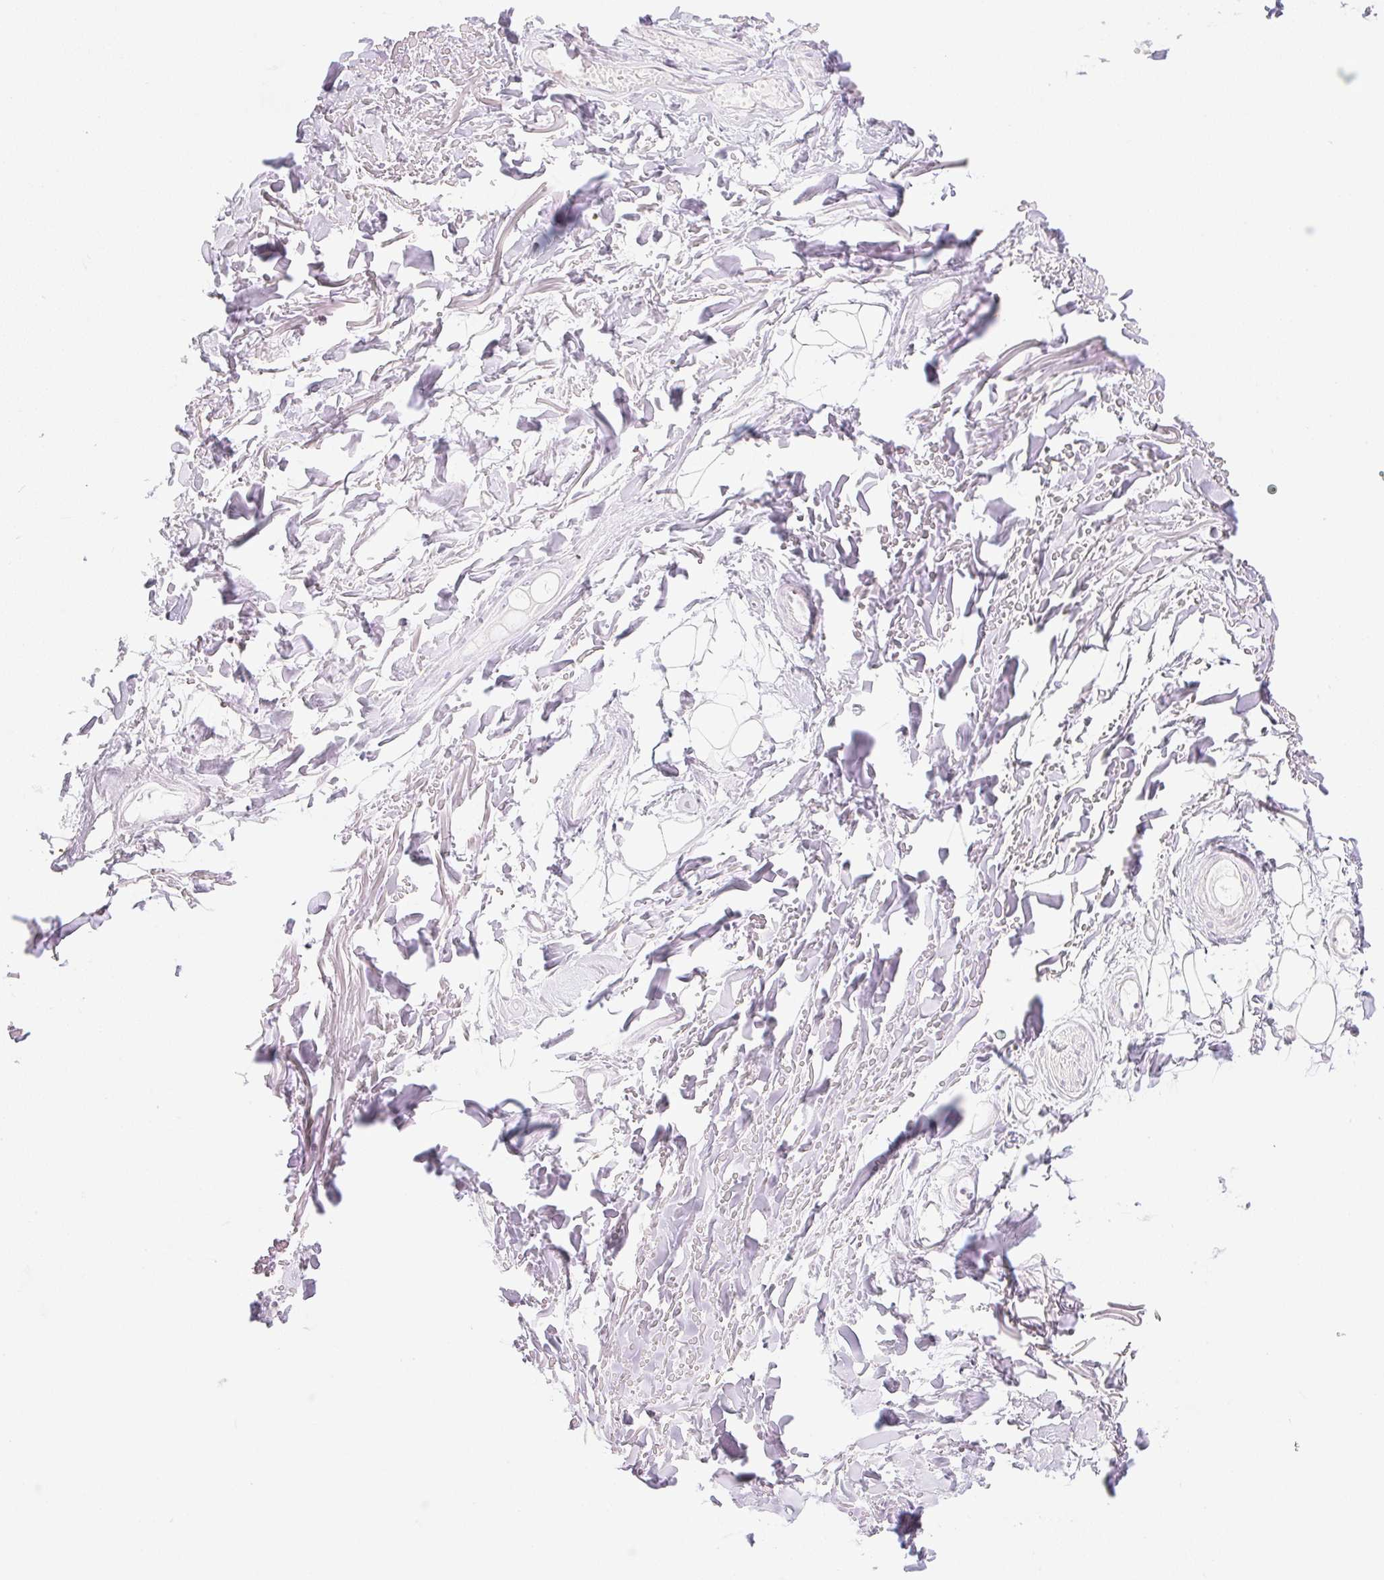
{"staining": {"intensity": "negative", "quantity": "none", "location": "none"}, "tissue": "adipose tissue", "cell_type": "Adipocytes", "image_type": "normal", "snomed": [{"axis": "morphology", "description": "Normal tissue, NOS"}, {"axis": "topography", "description": "Cartilage tissue"}], "caption": "A high-resolution photomicrograph shows immunohistochemistry staining of benign adipose tissue, which shows no significant positivity in adipocytes. Brightfield microscopy of immunohistochemistry stained with DAB (brown) and hematoxylin (blue), captured at high magnification.", "gene": "INTS8", "patient": {"sex": "male", "age": 57}}